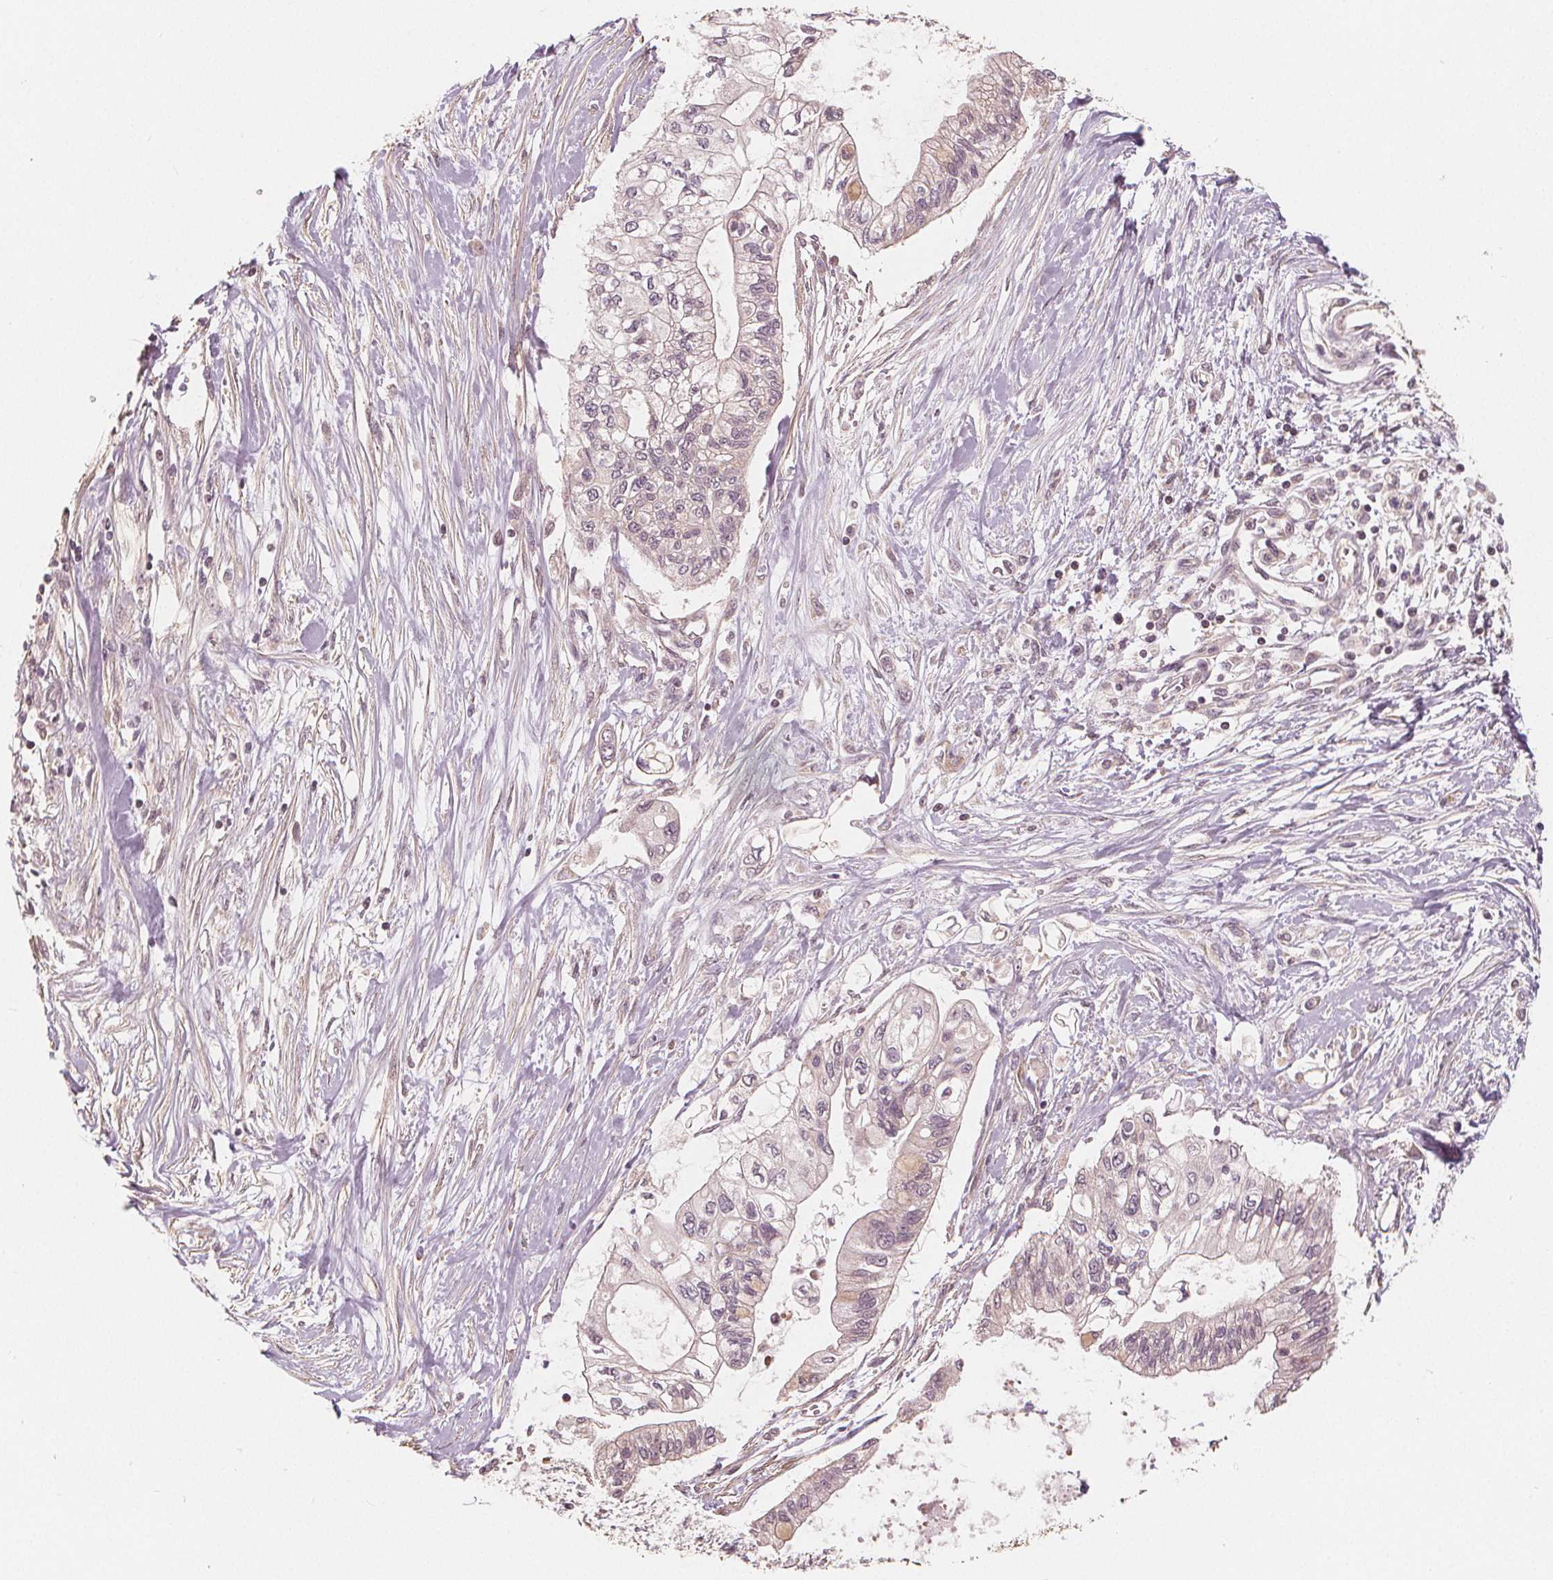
{"staining": {"intensity": "negative", "quantity": "none", "location": "none"}, "tissue": "pancreatic cancer", "cell_type": "Tumor cells", "image_type": "cancer", "snomed": [{"axis": "morphology", "description": "Adenocarcinoma, NOS"}, {"axis": "topography", "description": "Pancreas"}], "caption": "IHC image of pancreatic cancer stained for a protein (brown), which exhibits no expression in tumor cells.", "gene": "PEX26", "patient": {"sex": "female", "age": 77}}